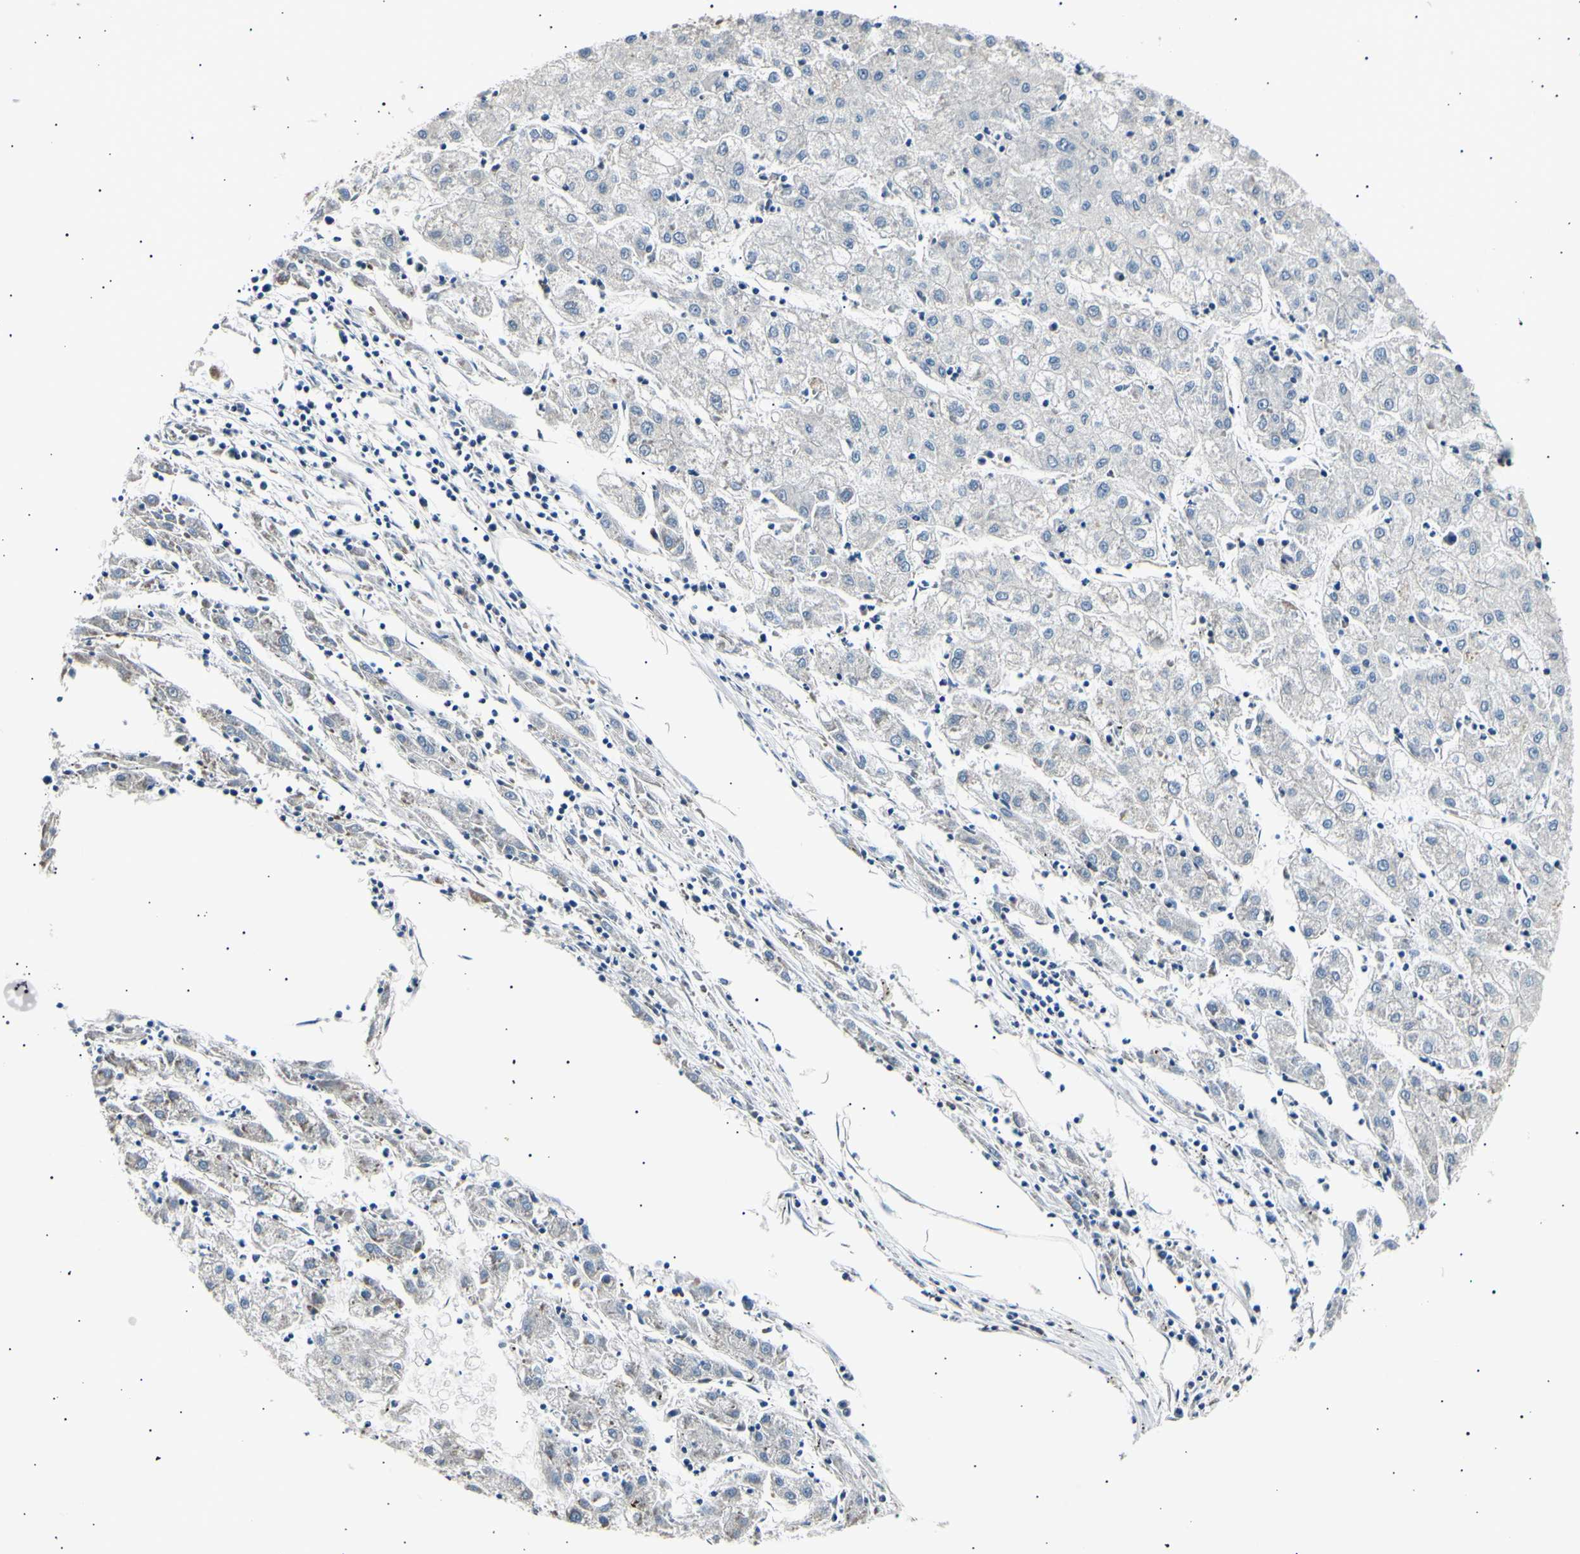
{"staining": {"intensity": "negative", "quantity": "none", "location": "none"}, "tissue": "liver cancer", "cell_type": "Tumor cells", "image_type": "cancer", "snomed": [{"axis": "morphology", "description": "Carcinoma, Hepatocellular, NOS"}, {"axis": "topography", "description": "Liver"}], "caption": "High power microscopy image of an immunohistochemistry photomicrograph of liver cancer (hepatocellular carcinoma), revealing no significant expression in tumor cells.", "gene": "ITGA6", "patient": {"sex": "male", "age": 72}}